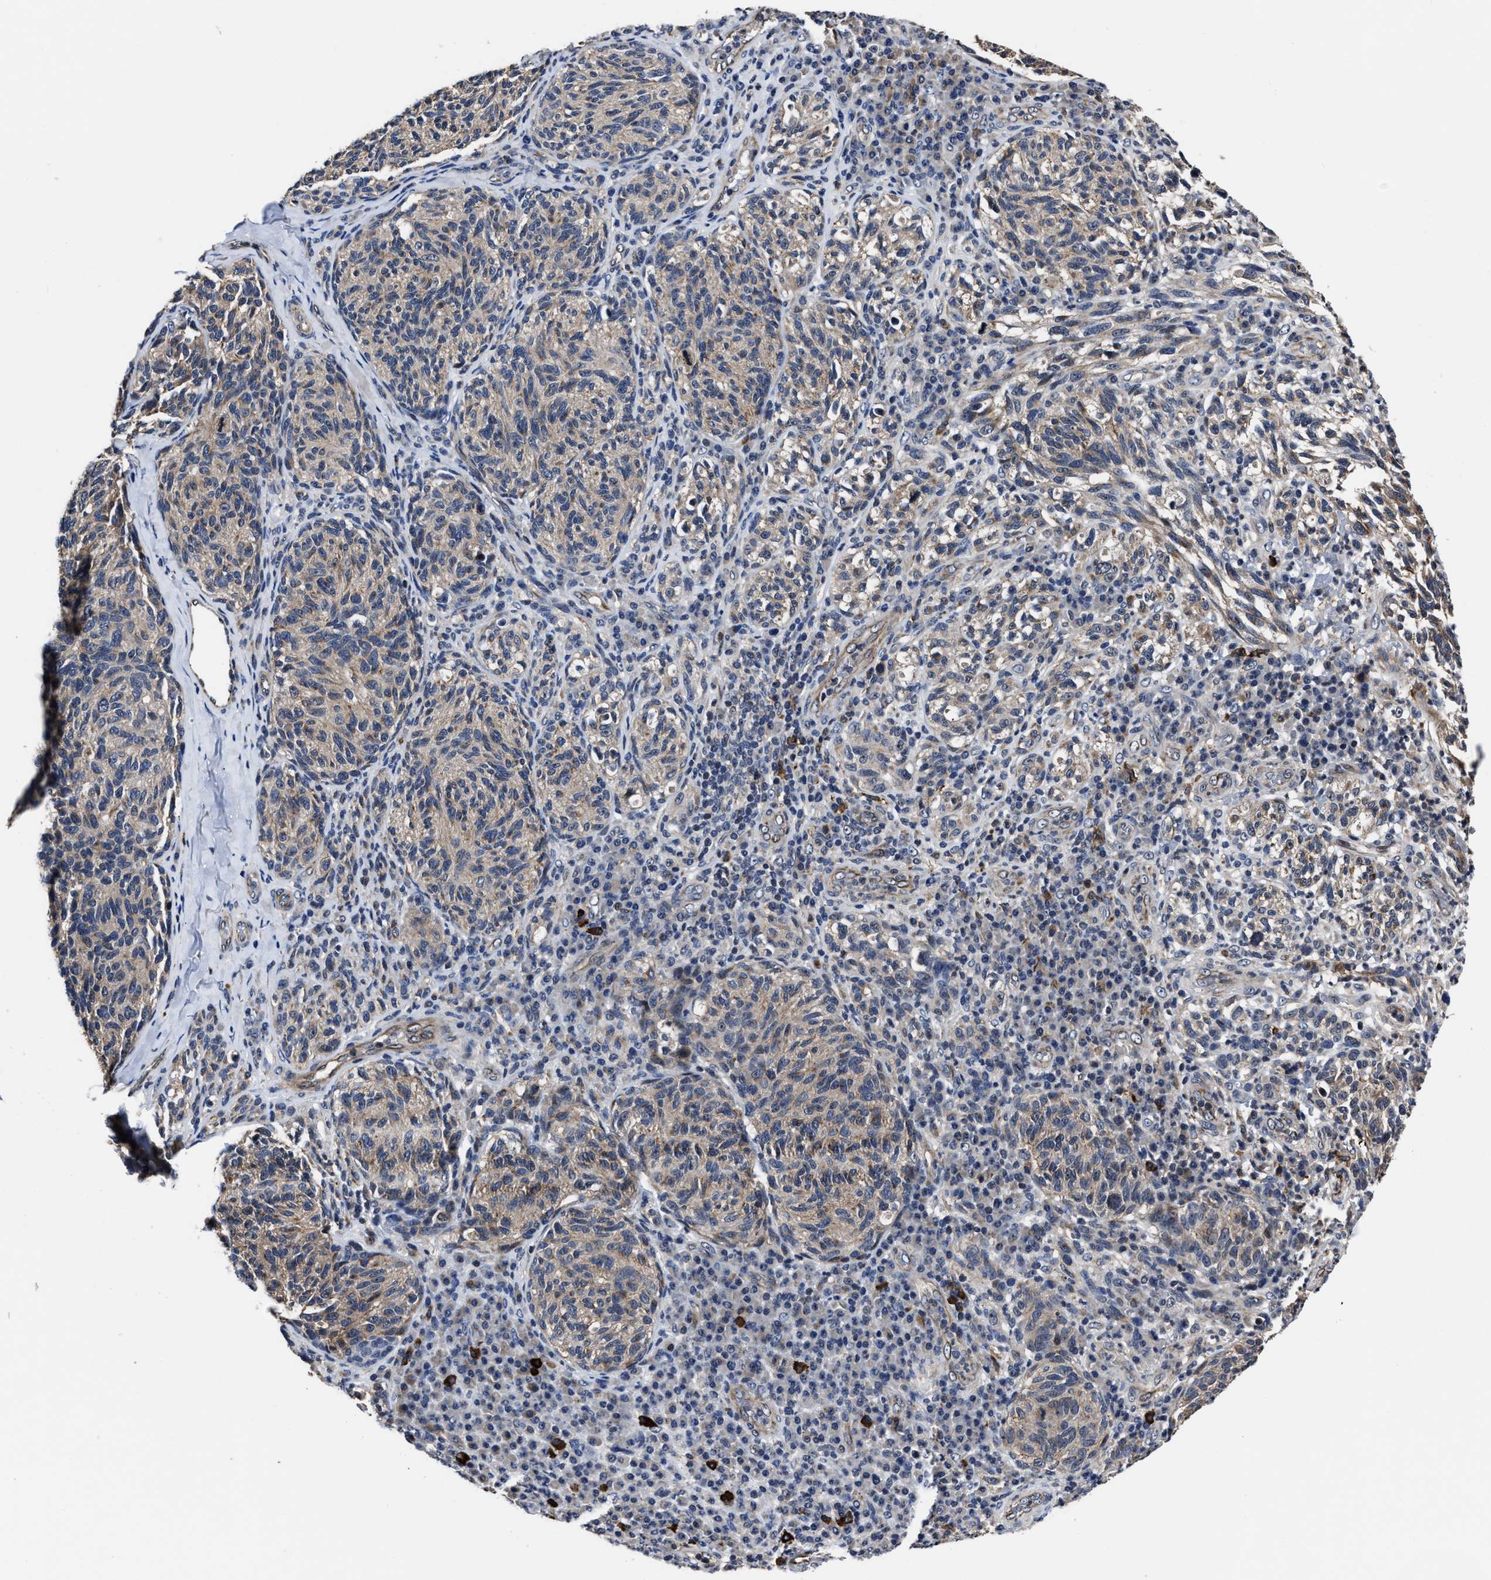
{"staining": {"intensity": "weak", "quantity": ">75%", "location": "cytoplasmic/membranous,nuclear"}, "tissue": "melanoma", "cell_type": "Tumor cells", "image_type": "cancer", "snomed": [{"axis": "morphology", "description": "Malignant melanoma, NOS"}, {"axis": "topography", "description": "Skin"}], "caption": "Weak cytoplasmic/membranous and nuclear positivity is appreciated in approximately >75% of tumor cells in melanoma.", "gene": "RSBN1L", "patient": {"sex": "female", "age": 73}}